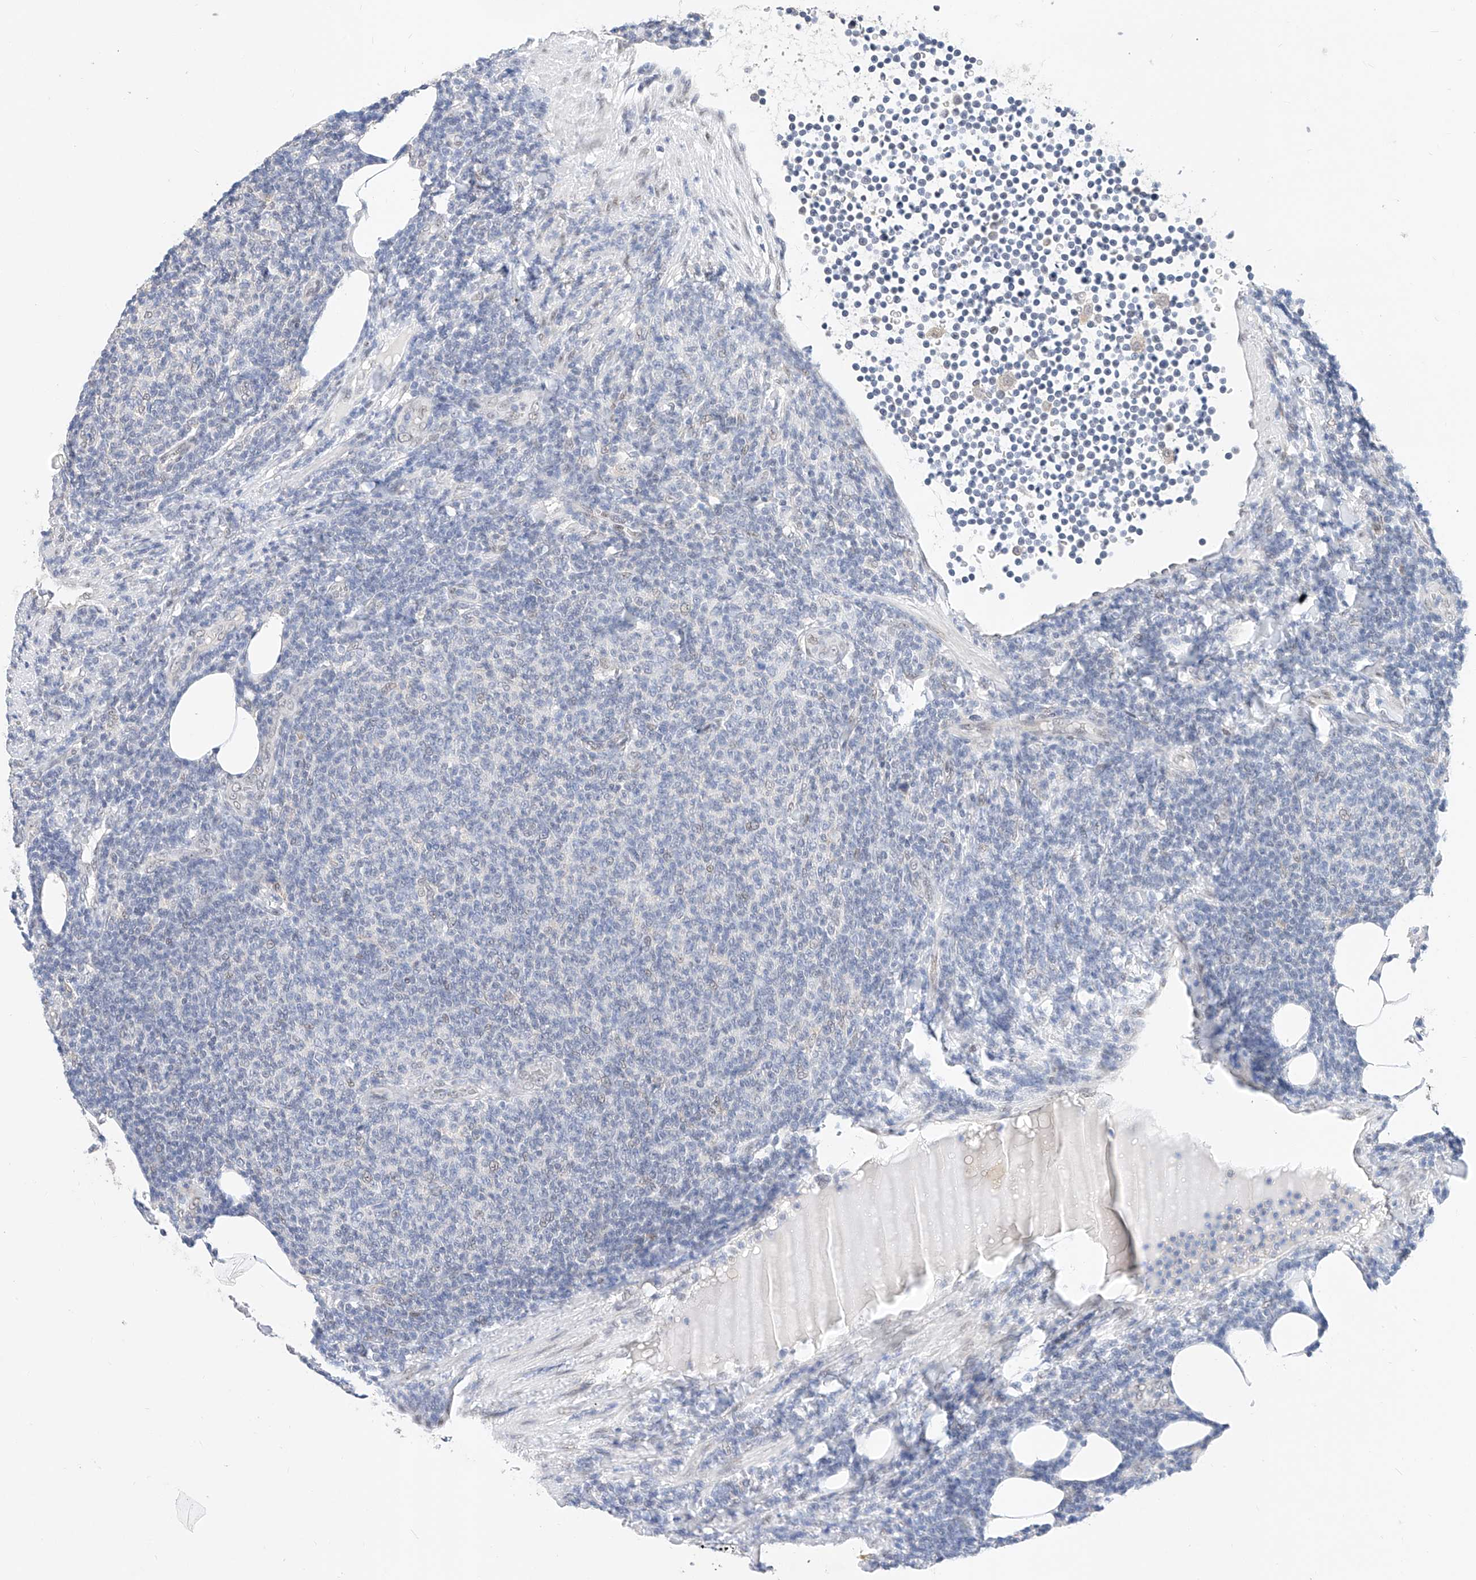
{"staining": {"intensity": "negative", "quantity": "none", "location": "none"}, "tissue": "lymphoma", "cell_type": "Tumor cells", "image_type": "cancer", "snomed": [{"axis": "morphology", "description": "Malignant lymphoma, non-Hodgkin's type, Low grade"}, {"axis": "topography", "description": "Lymph node"}], "caption": "High power microscopy image of an IHC micrograph of low-grade malignant lymphoma, non-Hodgkin's type, revealing no significant staining in tumor cells. (DAB immunohistochemistry (IHC) visualized using brightfield microscopy, high magnification).", "gene": "KCNJ1", "patient": {"sex": "male", "age": 66}}